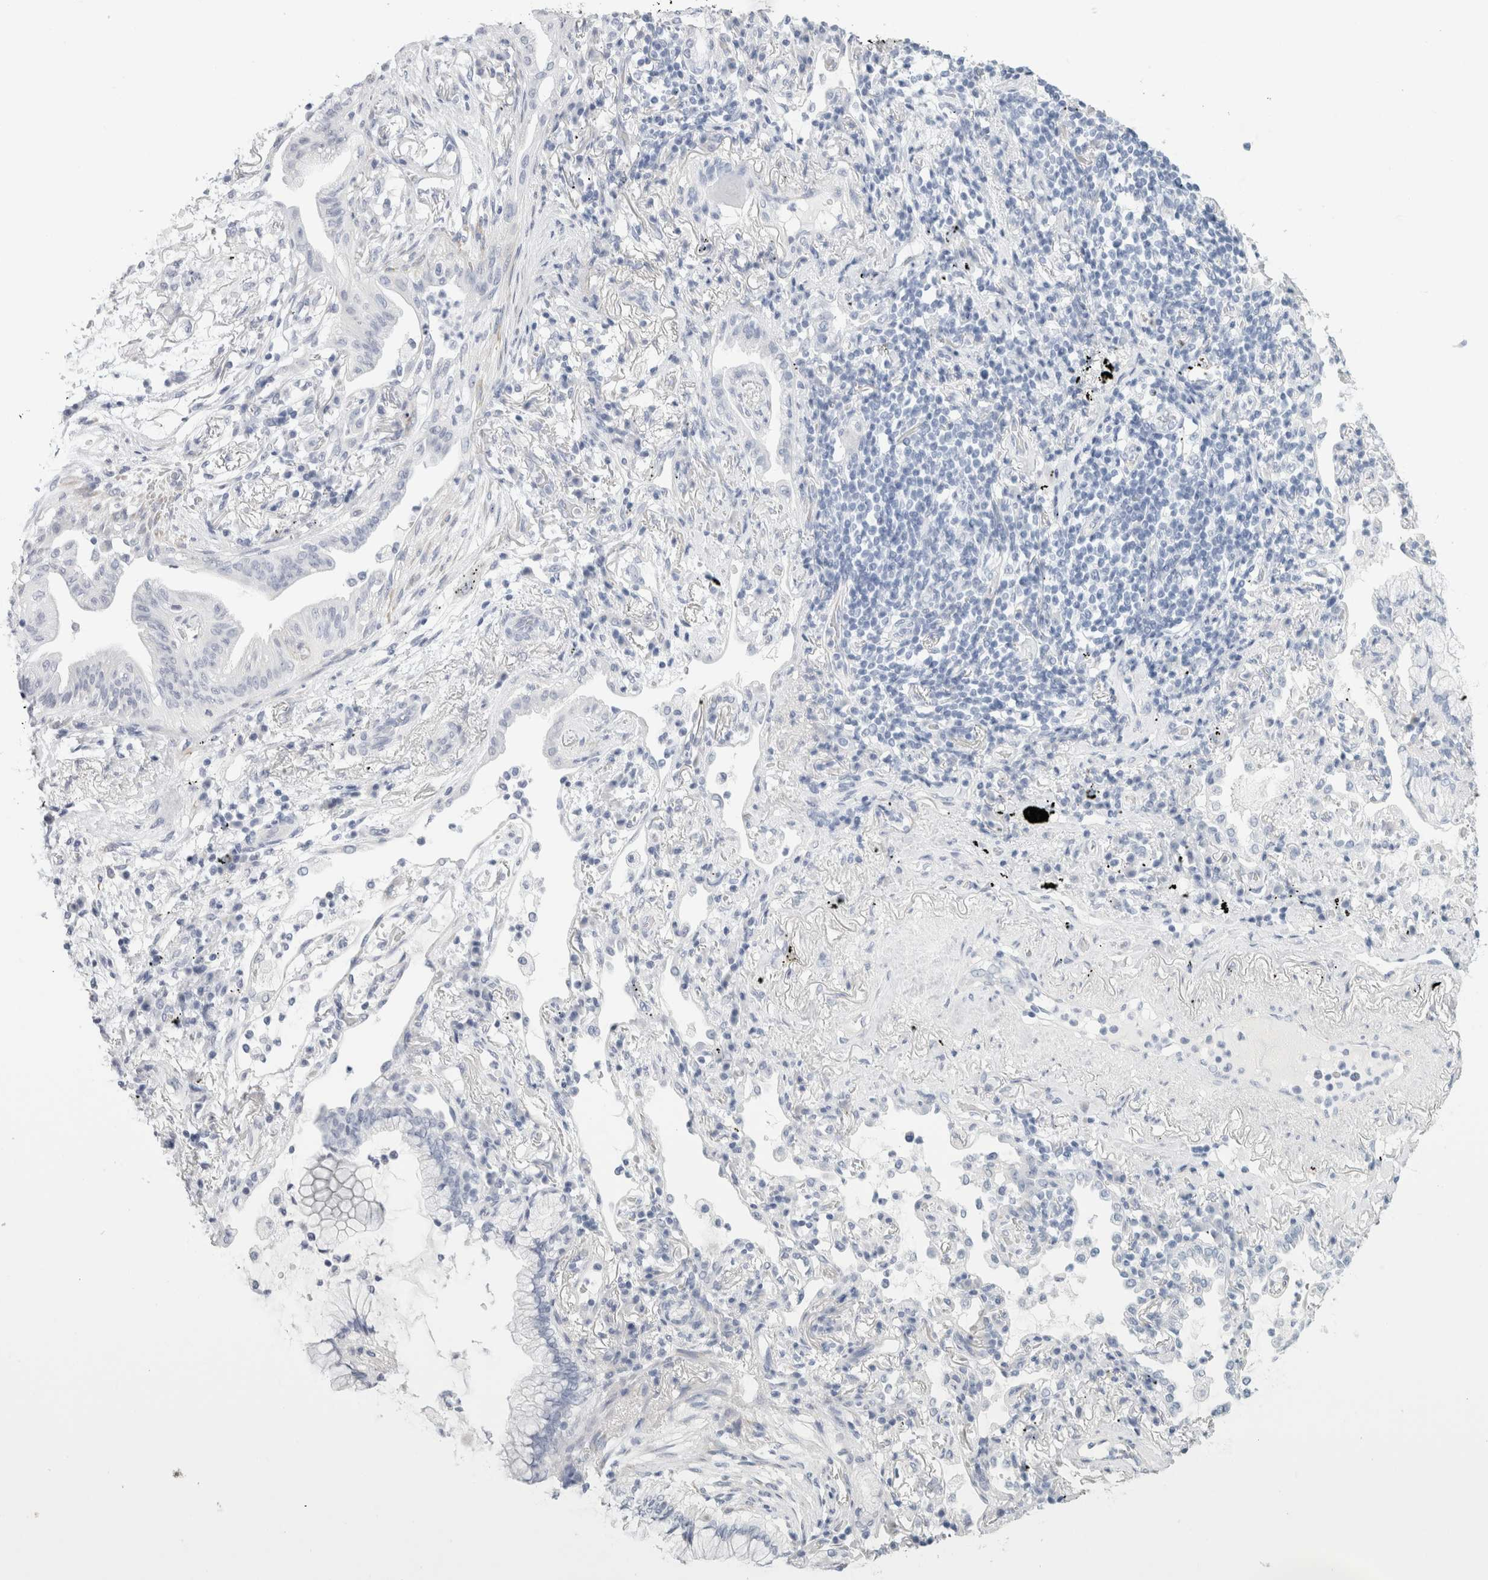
{"staining": {"intensity": "negative", "quantity": "none", "location": "none"}, "tissue": "lung cancer", "cell_type": "Tumor cells", "image_type": "cancer", "snomed": [{"axis": "morphology", "description": "Adenocarcinoma, NOS"}, {"axis": "topography", "description": "Lung"}], "caption": "A histopathology image of human lung cancer (adenocarcinoma) is negative for staining in tumor cells.", "gene": "RTN4", "patient": {"sex": "female", "age": 70}}